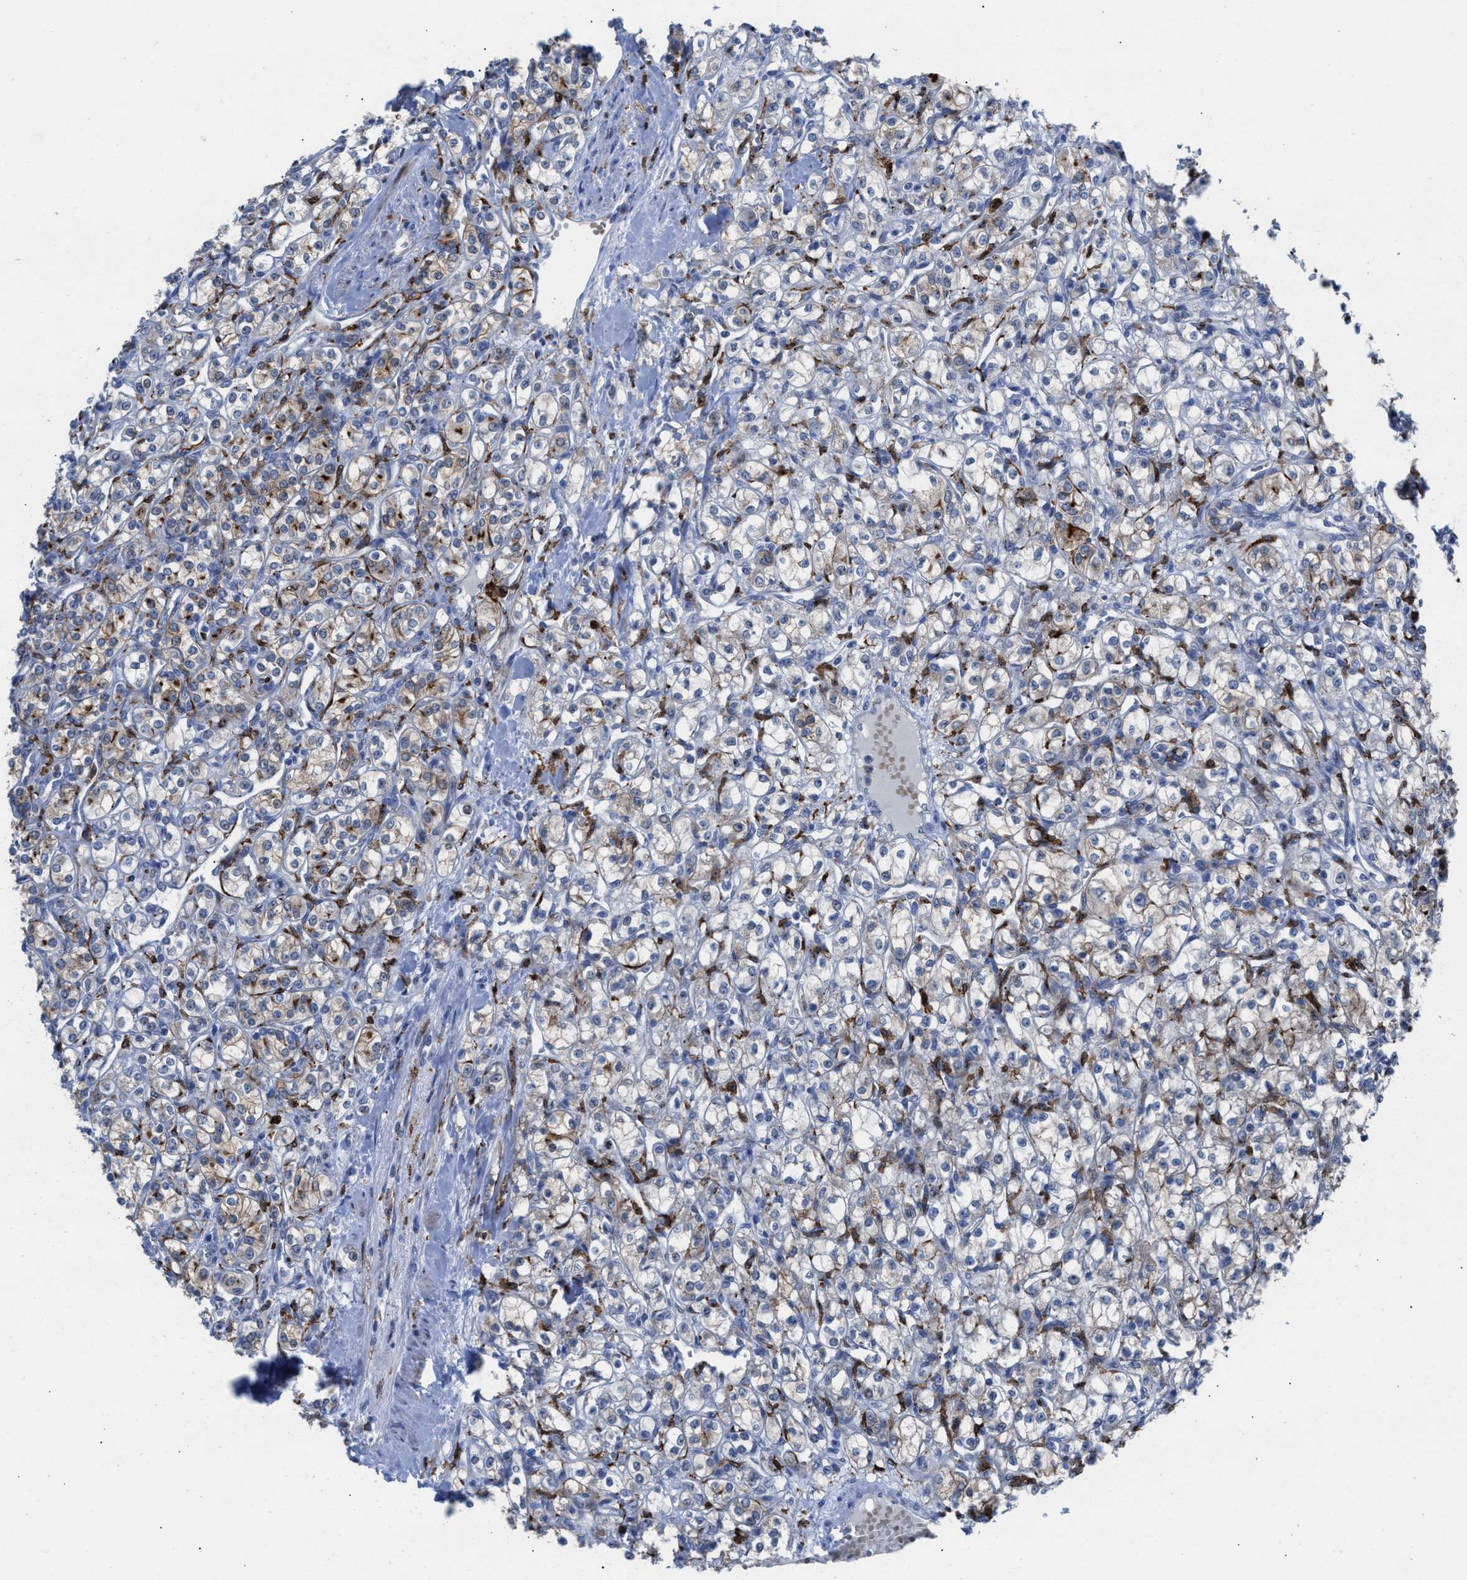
{"staining": {"intensity": "moderate", "quantity": "<25%", "location": "cytoplasmic/membranous"}, "tissue": "renal cancer", "cell_type": "Tumor cells", "image_type": "cancer", "snomed": [{"axis": "morphology", "description": "Adenocarcinoma, NOS"}, {"axis": "topography", "description": "Kidney"}], "caption": "DAB (3,3'-diaminobenzidine) immunohistochemical staining of human renal cancer (adenocarcinoma) reveals moderate cytoplasmic/membranous protein staining in approximately <25% of tumor cells. The protein of interest is stained brown, and the nuclei are stained in blue (DAB (3,3'-diaminobenzidine) IHC with brightfield microscopy, high magnification).", "gene": "SLC47A1", "patient": {"sex": "male", "age": 77}}